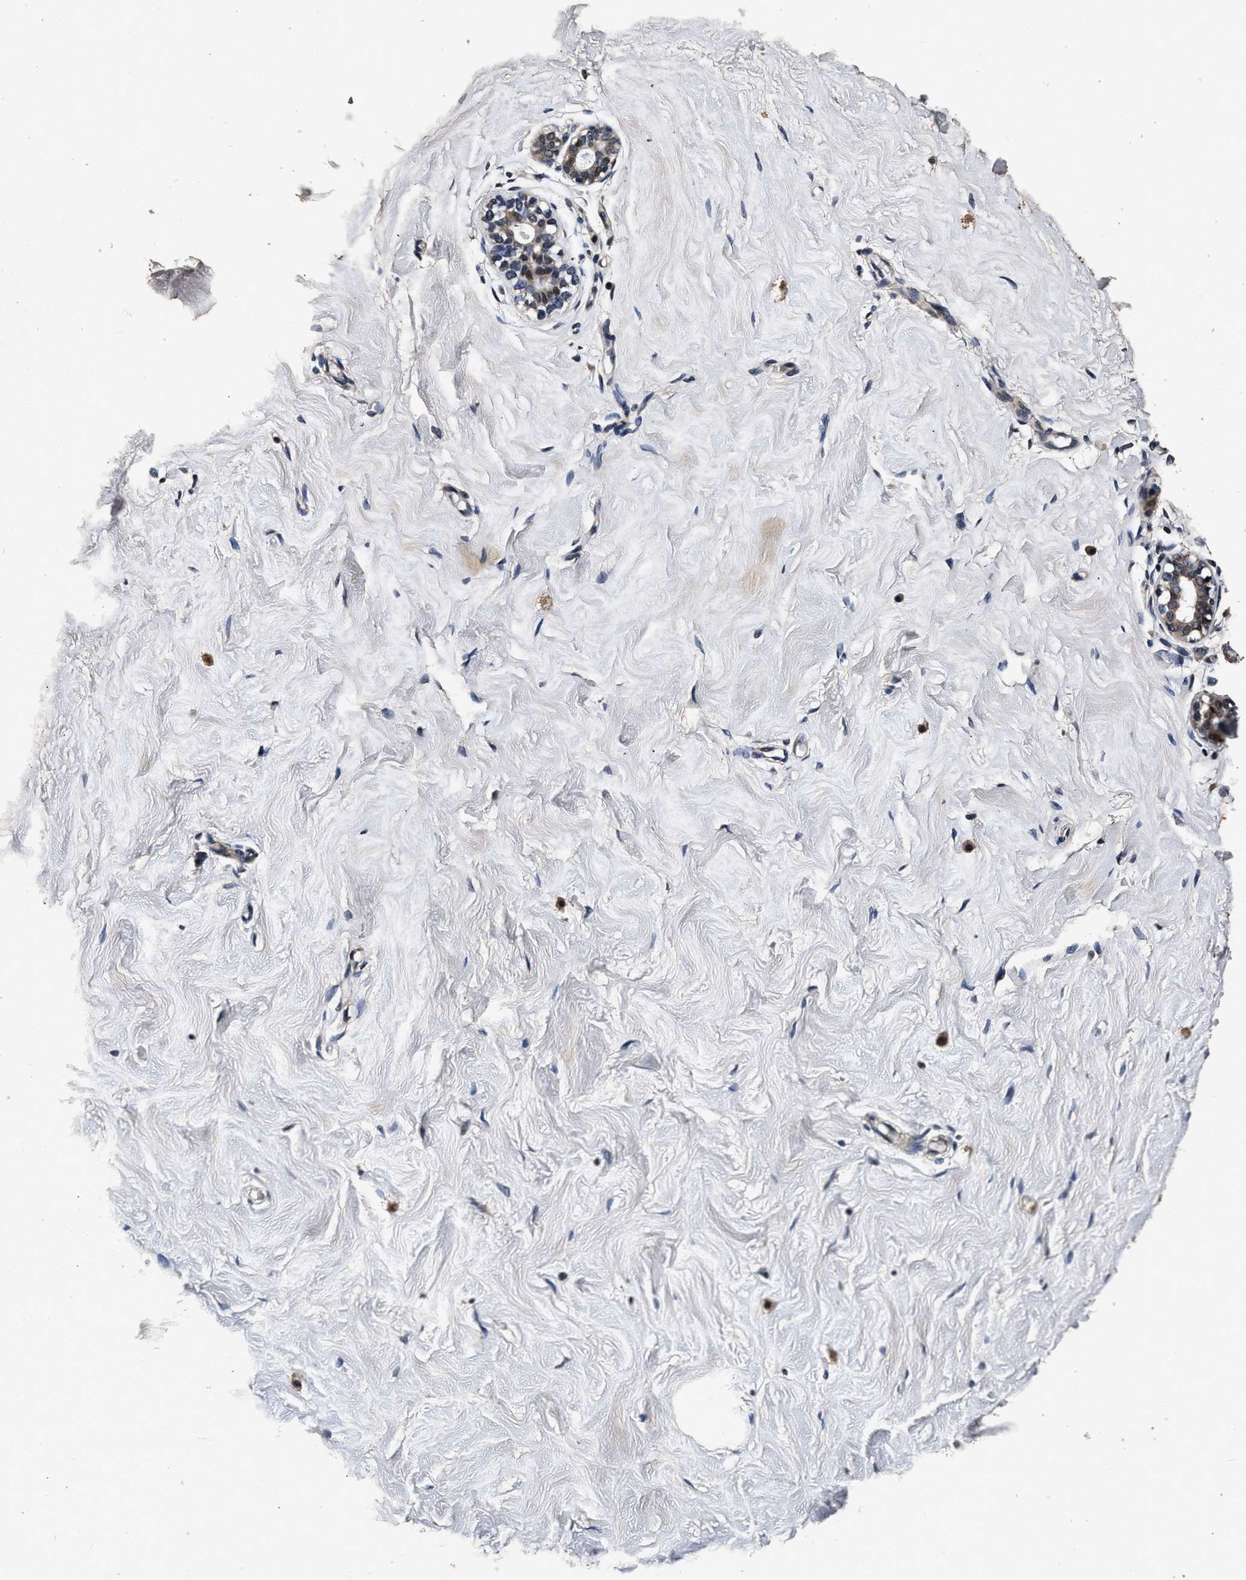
{"staining": {"intensity": "negative", "quantity": "none", "location": "none"}, "tissue": "breast", "cell_type": "Adipocytes", "image_type": "normal", "snomed": [{"axis": "morphology", "description": "Normal tissue, NOS"}, {"axis": "topography", "description": "Breast"}], "caption": "Breast was stained to show a protein in brown. There is no significant expression in adipocytes. (DAB (3,3'-diaminobenzidine) immunohistochemistry (IHC) with hematoxylin counter stain).", "gene": "CSTF1", "patient": {"sex": "female", "age": 23}}